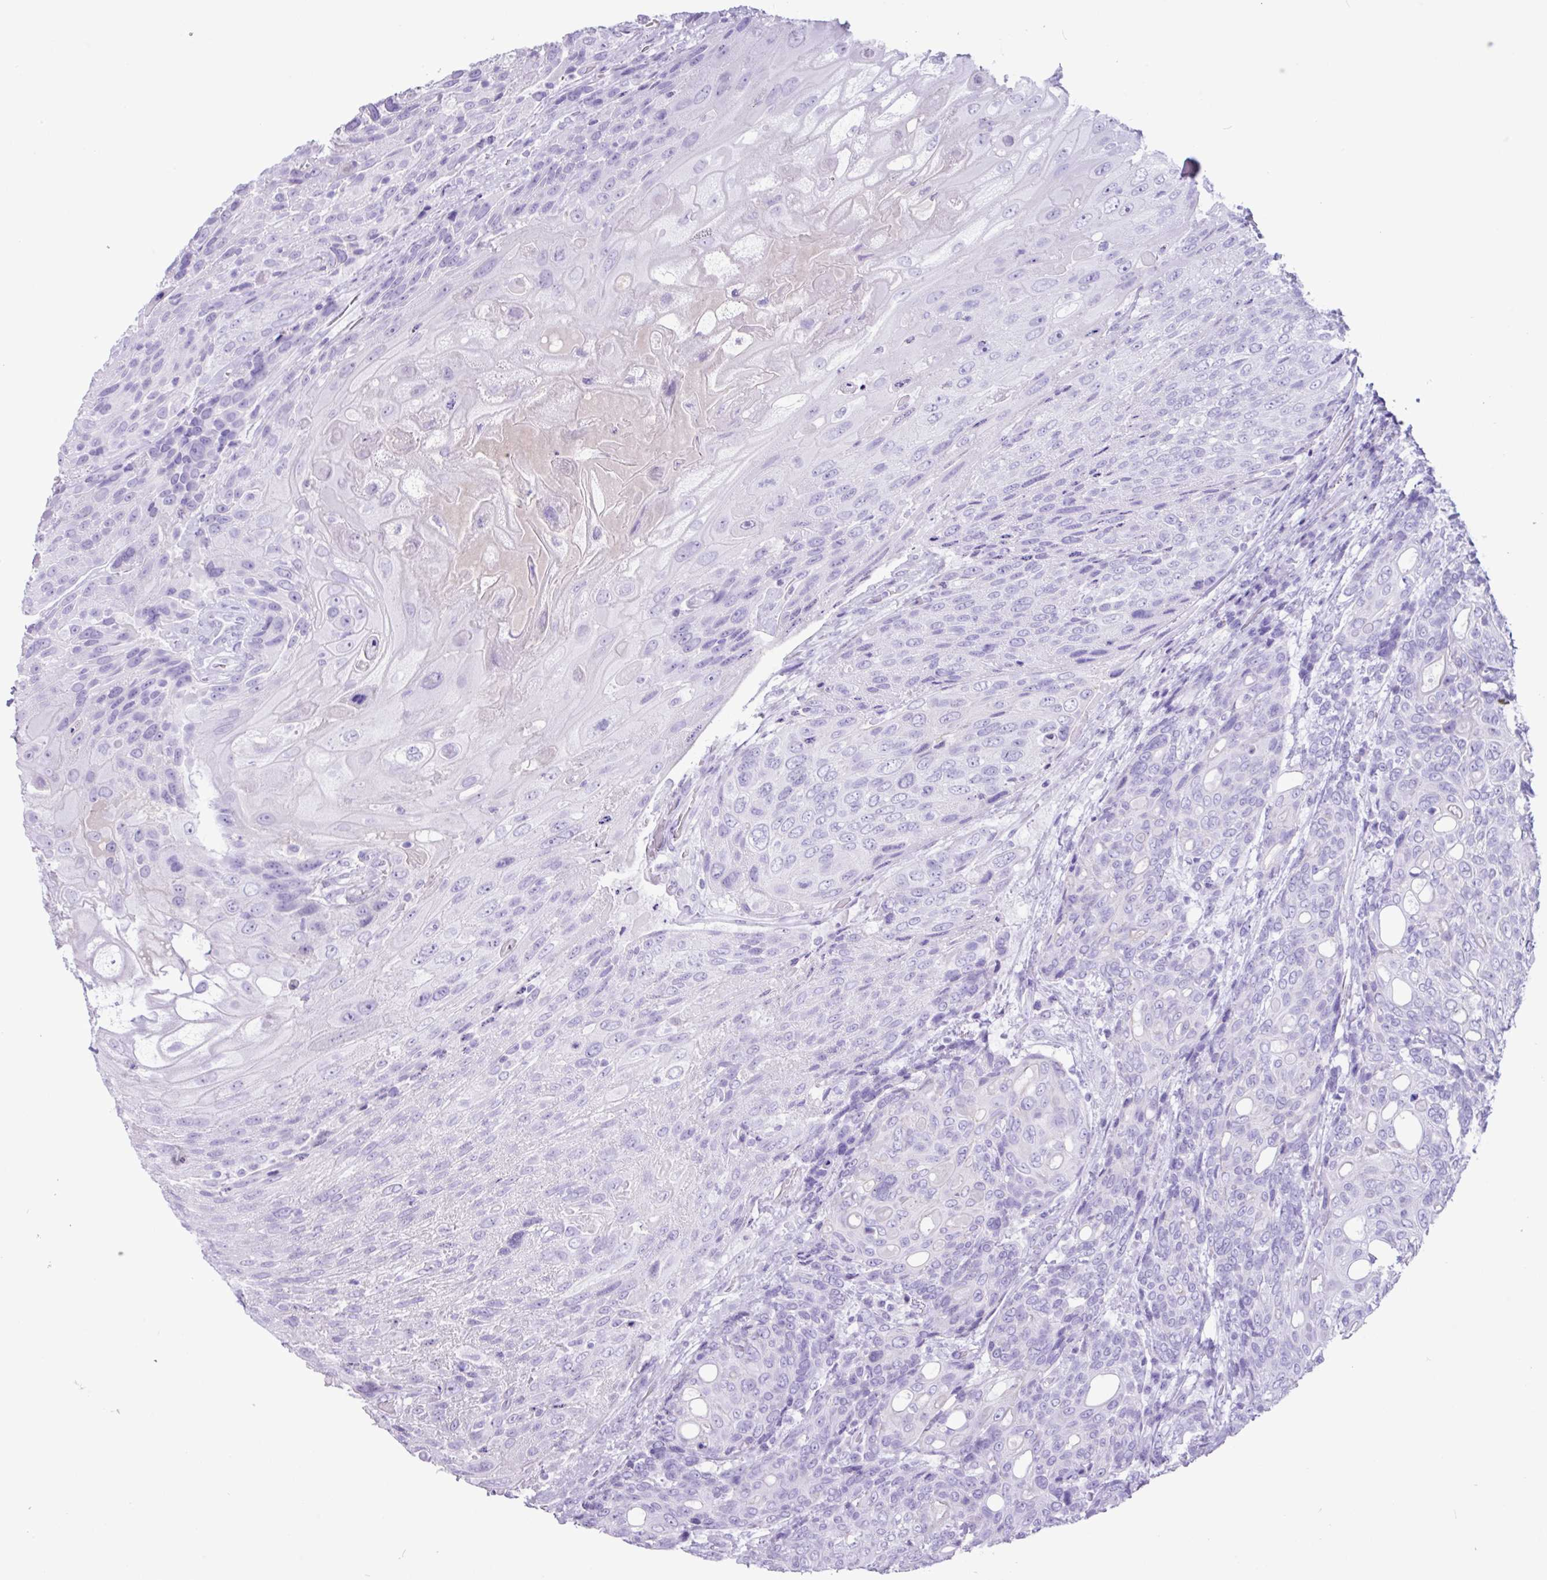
{"staining": {"intensity": "negative", "quantity": "none", "location": "none"}, "tissue": "urothelial cancer", "cell_type": "Tumor cells", "image_type": "cancer", "snomed": [{"axis": "morphology", "description": "Urothelial carcinoma, High grade"}, {"axis": "topography", "description": "Urinary bladder"}], "caption": "Photomicrograph shows no protein staining in tumor cells of high-grade urothelial carcinoma tissue.", "gene": "CKMT2", "patient": {"sex": "female", "age": 70}}